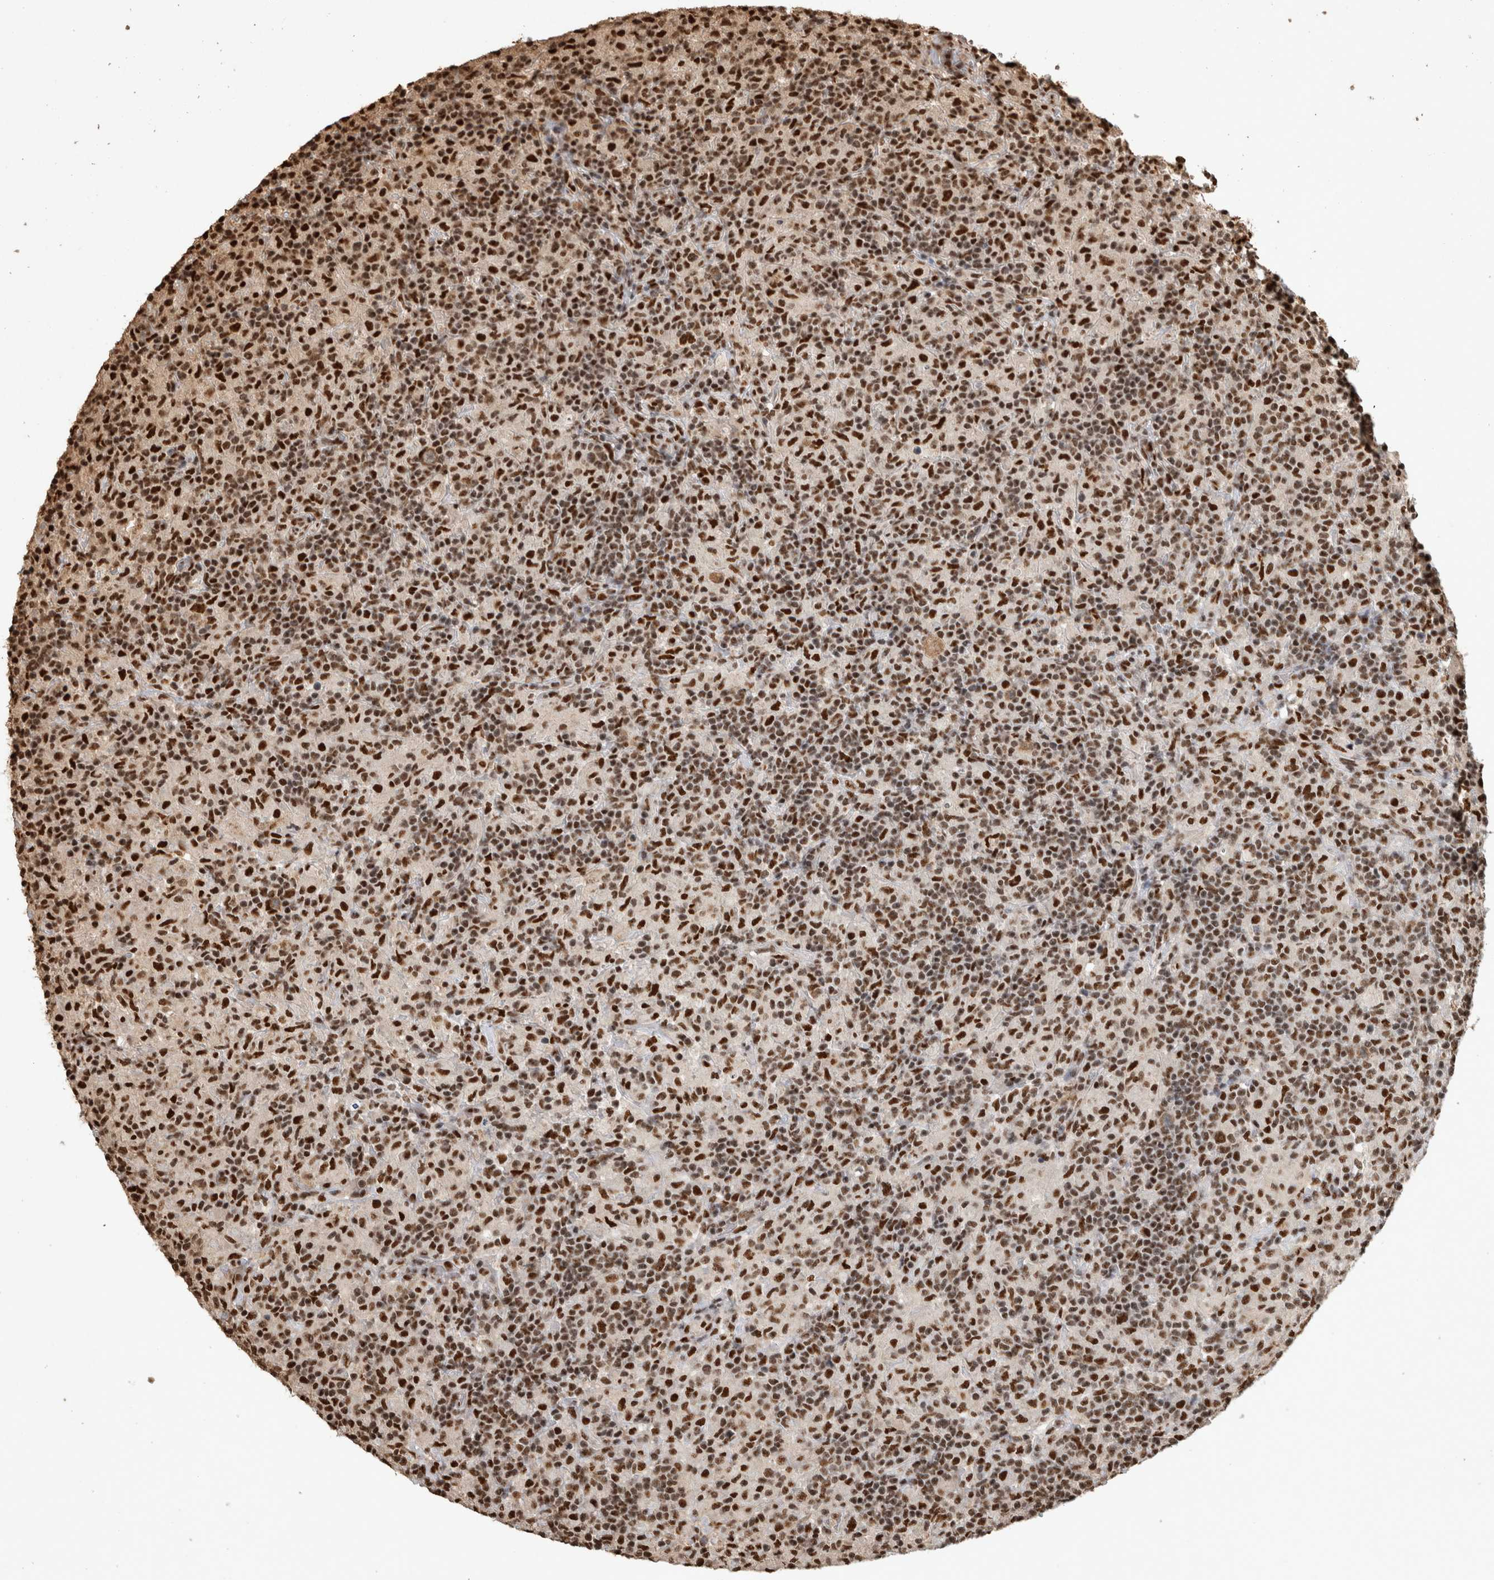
{"staining": {"intensity": "strong", "quantity": ">75%", "location": "nuclear"}, "tissue": "lymphoma", "cell_type": "Tumor cells", "image_type": "cancer", "snomed": [{"axis": "morphology", "description": "Hodgkin's disease, NOS"}, {"axis": "topography", "description": "Lymph node"}], "caption": "Strong nuclear staining for a protein is present in about >75% of tumor cells of Hodgkin's disease using immunohistochemistry.", "gene": "RAD50", "patient": {"sex": "male", "age": 70}}